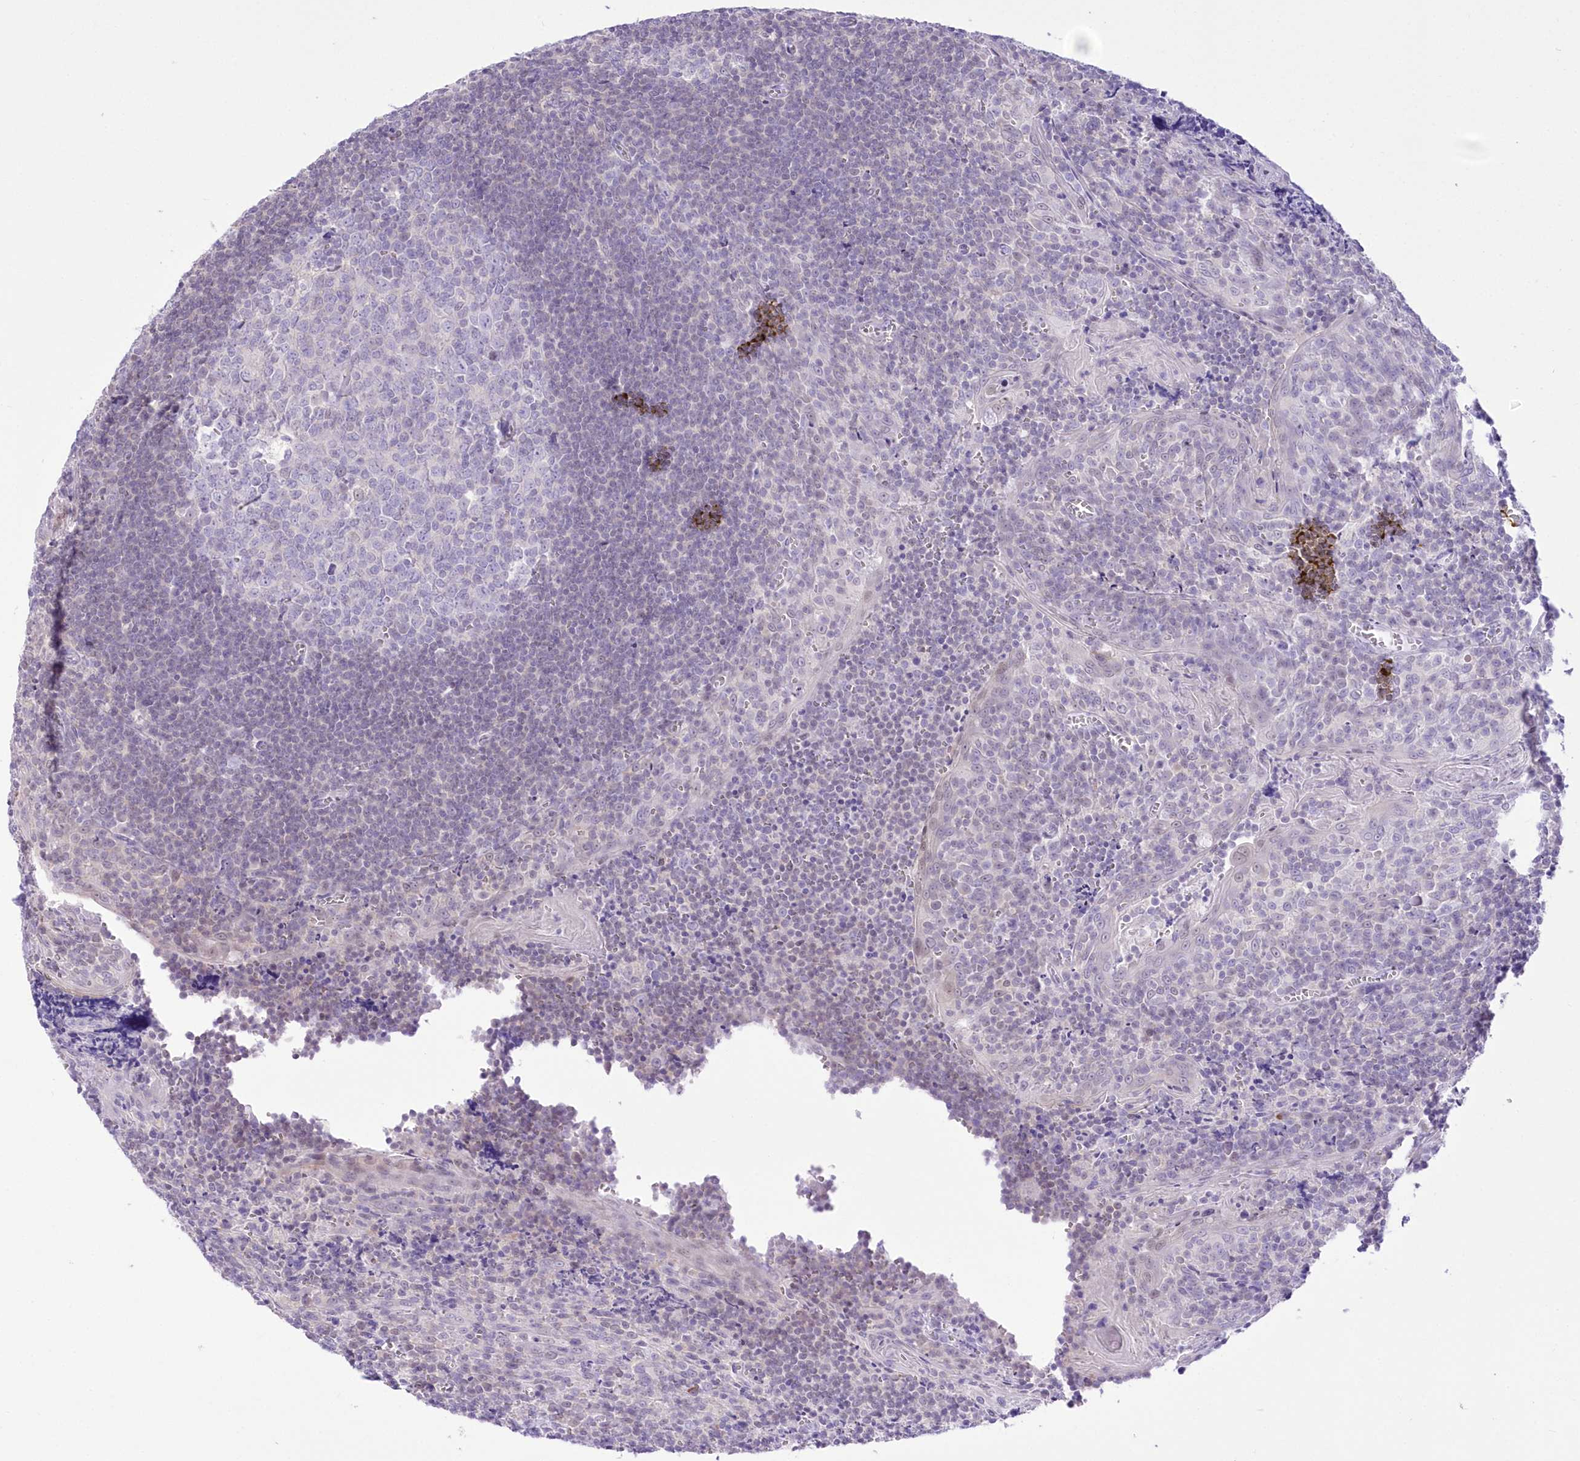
{"staining": {"intensity": "negative", "quantity": "none", "location": "none"}, "tissue": "tonsil", "cell_type": "Germinal center cells", "image_type": "normal", "snomed": [{"axis": "morphology", "description": "Normal tissue, NOS"}, {"axis": "topography", "description": "Tonsil"}], "caption": "This is a image of immunohistochemistry staining of normal tonsil, which shows no expression in germinal center cells. (DAB (3,3'-diaminobenzidine) immunohistochemistry visualized using brightfield microscopy, high magnification).", "gene": "UBA6", "patient": {"sex": "male", "age": 27}}